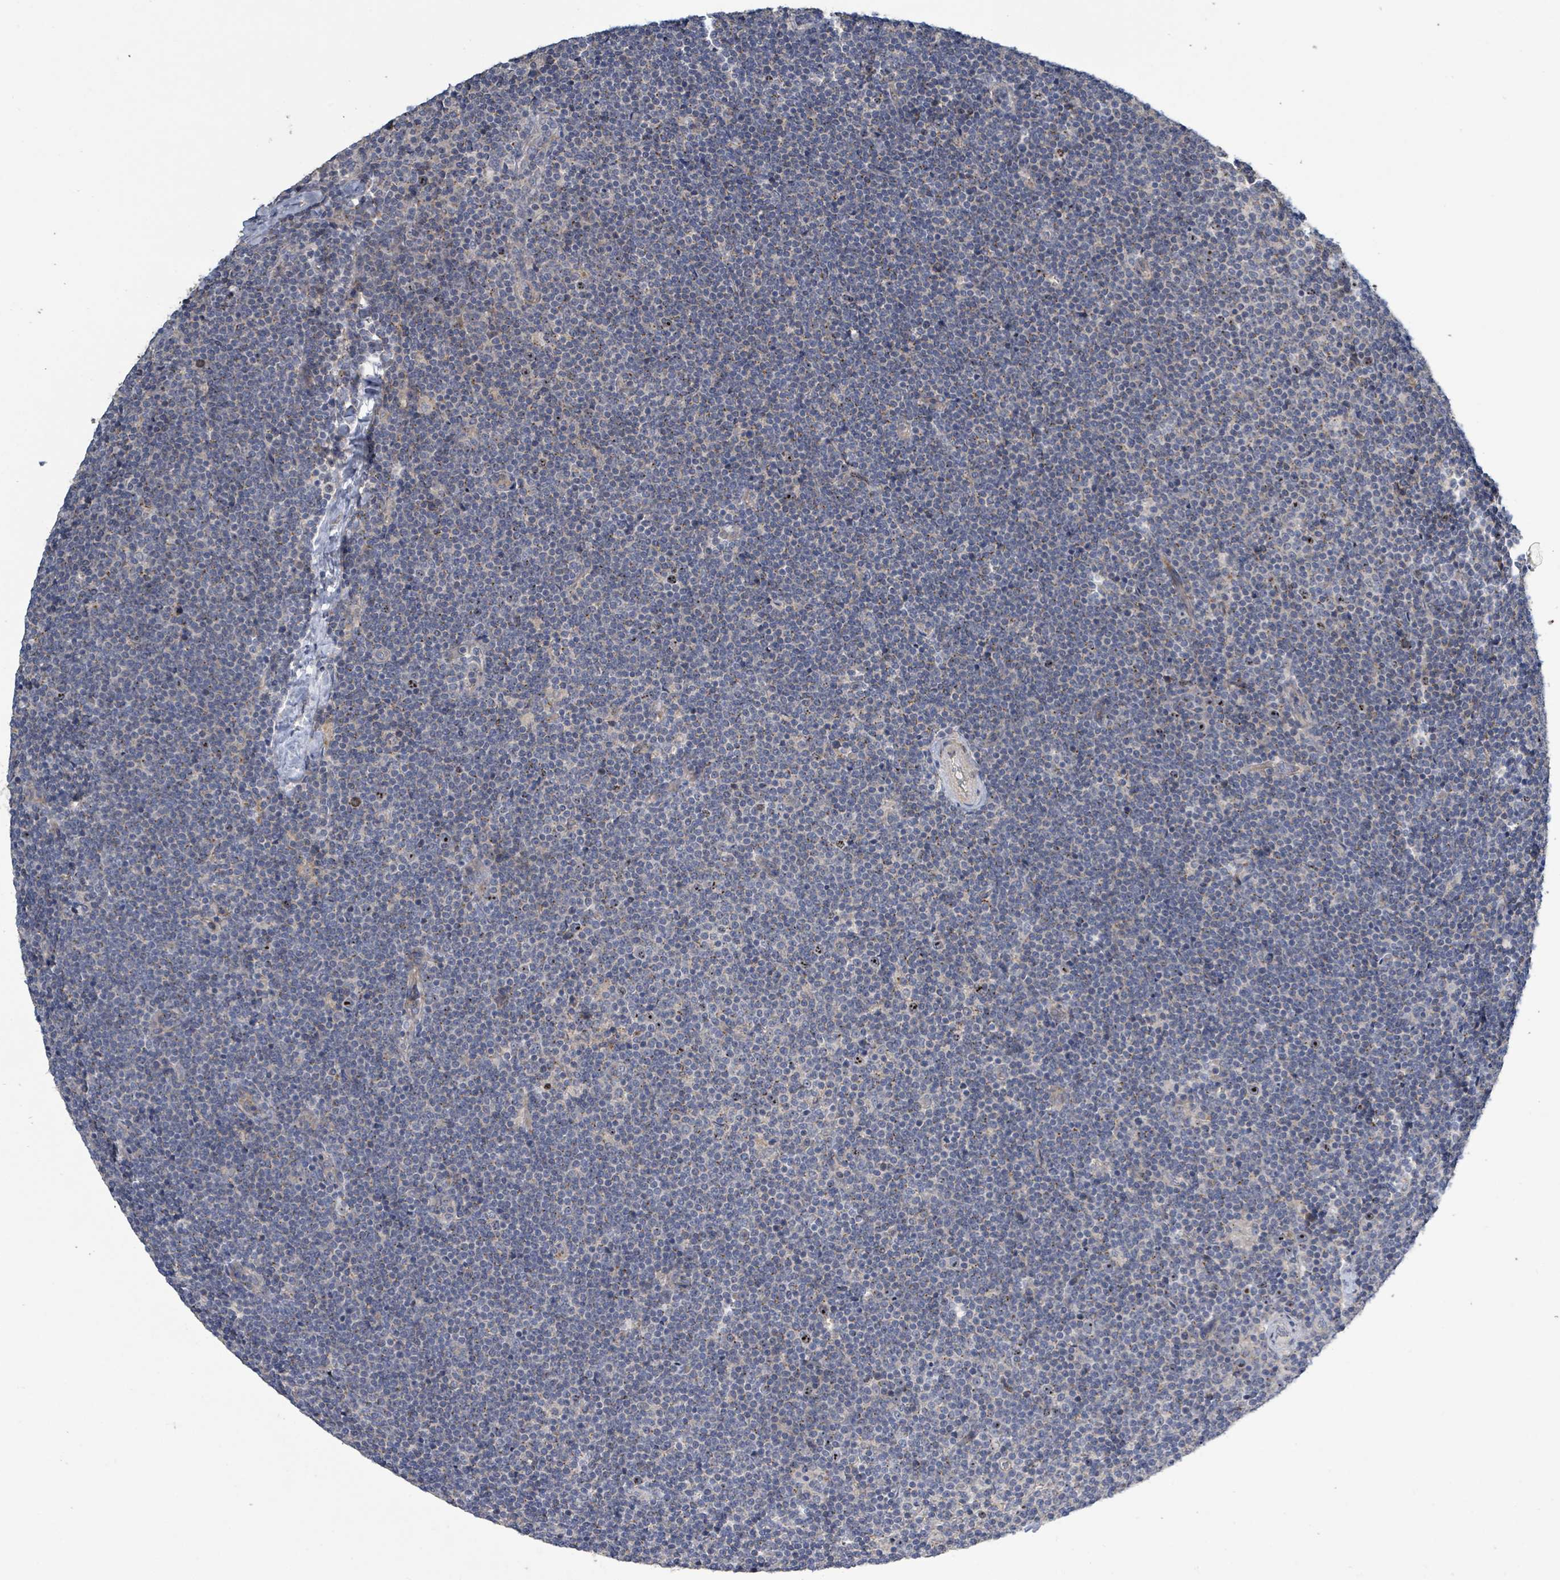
{"staining": {"intensity": "negative", "quantity": "none", "location": "none"}, "tissue": "lymphoma", "cell_type": "Tumor cells", "image_type": "cancer", "snomed": [{"axis": "morphology", "description": "Malignant lymphoma, non-Hodgkin's type, Low grade"}, {"axis": "topography", "description": "Lymph node"}], "caption": "Immunohistochemistry (IHC) of human lymphoma exhibits no positivity in tumor cells. (DAB IHC, high magnification).", "gene": "KRAS", "patient": {"sex": "male", "age": 48}}